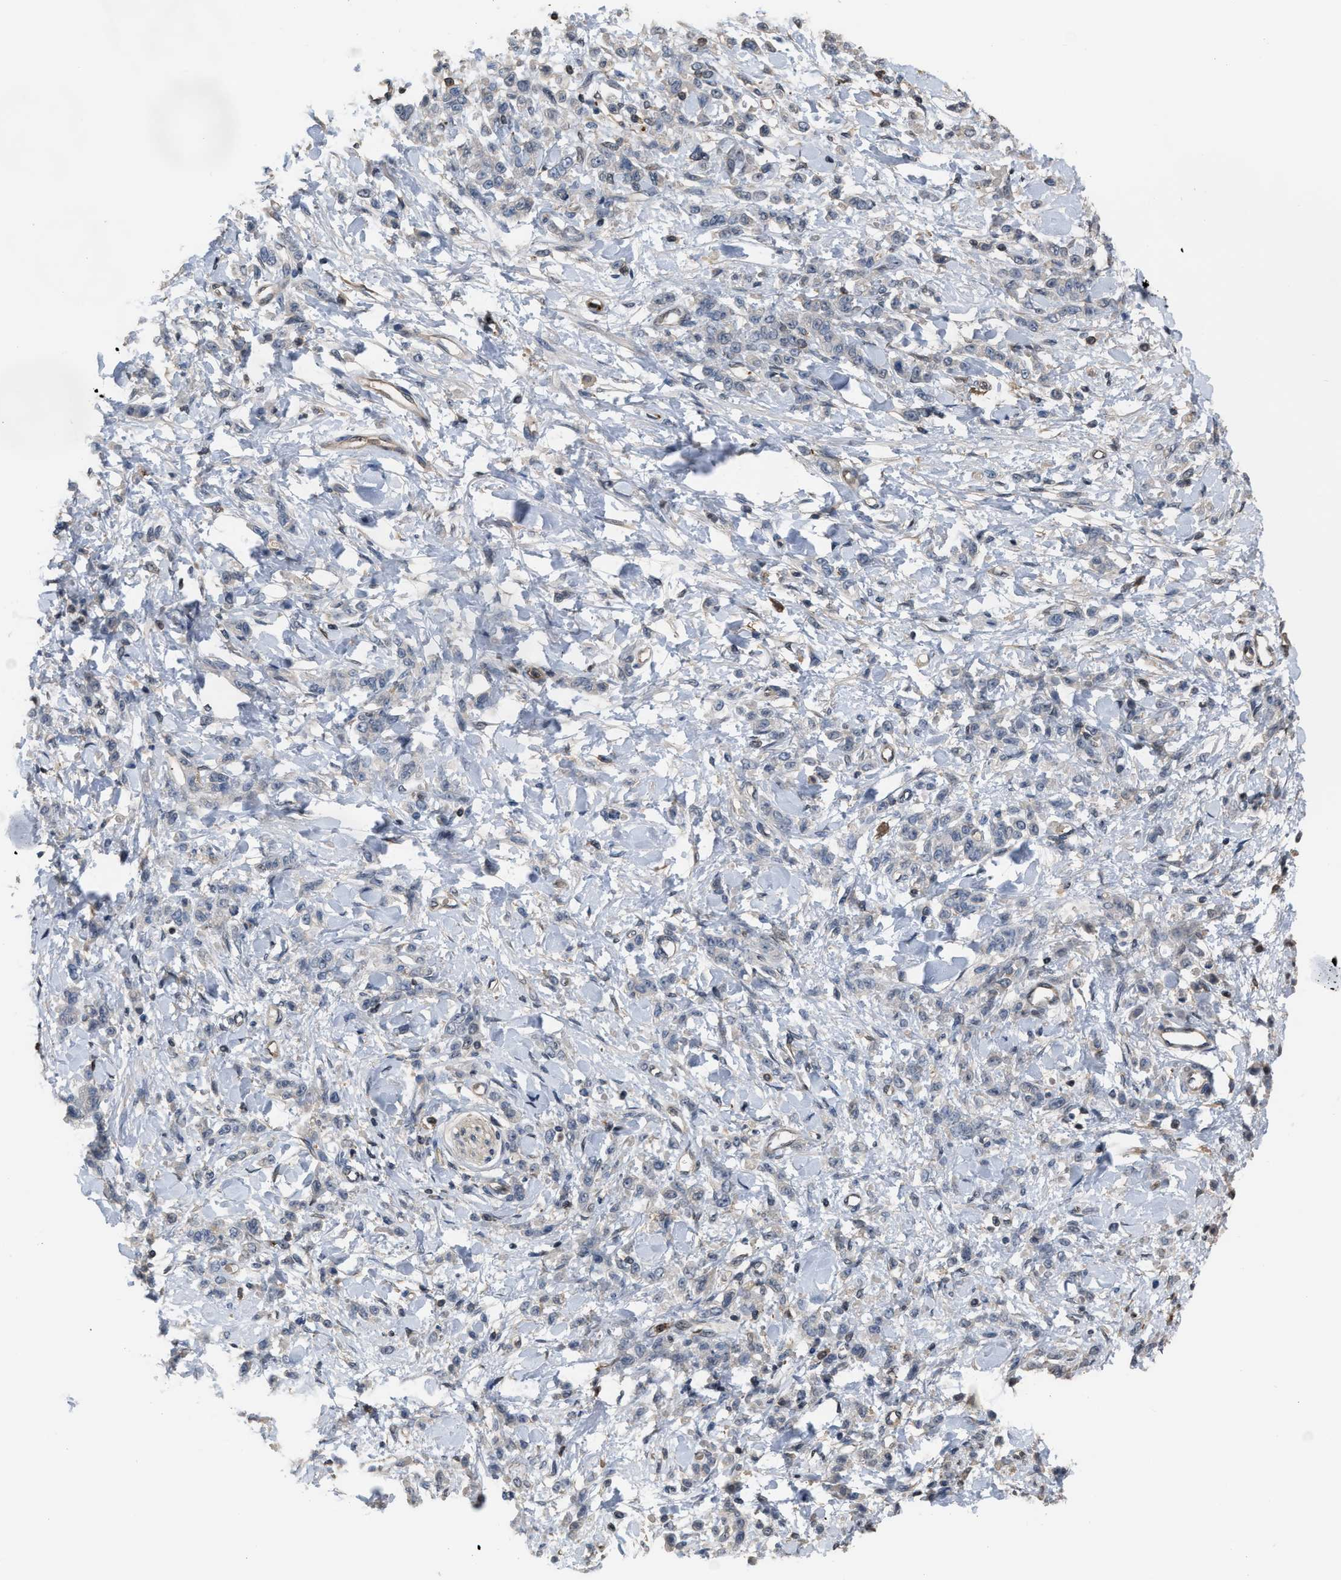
{"staining": {"intensity": "negative", "quantity": "none", "location": "none"}, "tissue": "stomach cancer", "cell_type": "Tumor cells", "image_type": "cancer", "snomed": [{"axis": "morphology", "description": "Normal tissue, NOS"}, {"axis": "morphology", "description": "Adenocarcinoma, NOS"}, {"axis": "topography", "description": "Stomach"}], "caption": "DAB immunohistochemical staining of stomach cancer (adenocarcinoma) reveals no significant expression in tumor cells.", "gene": "MTPN", "patient": {"sex": "male", "age": 82}}